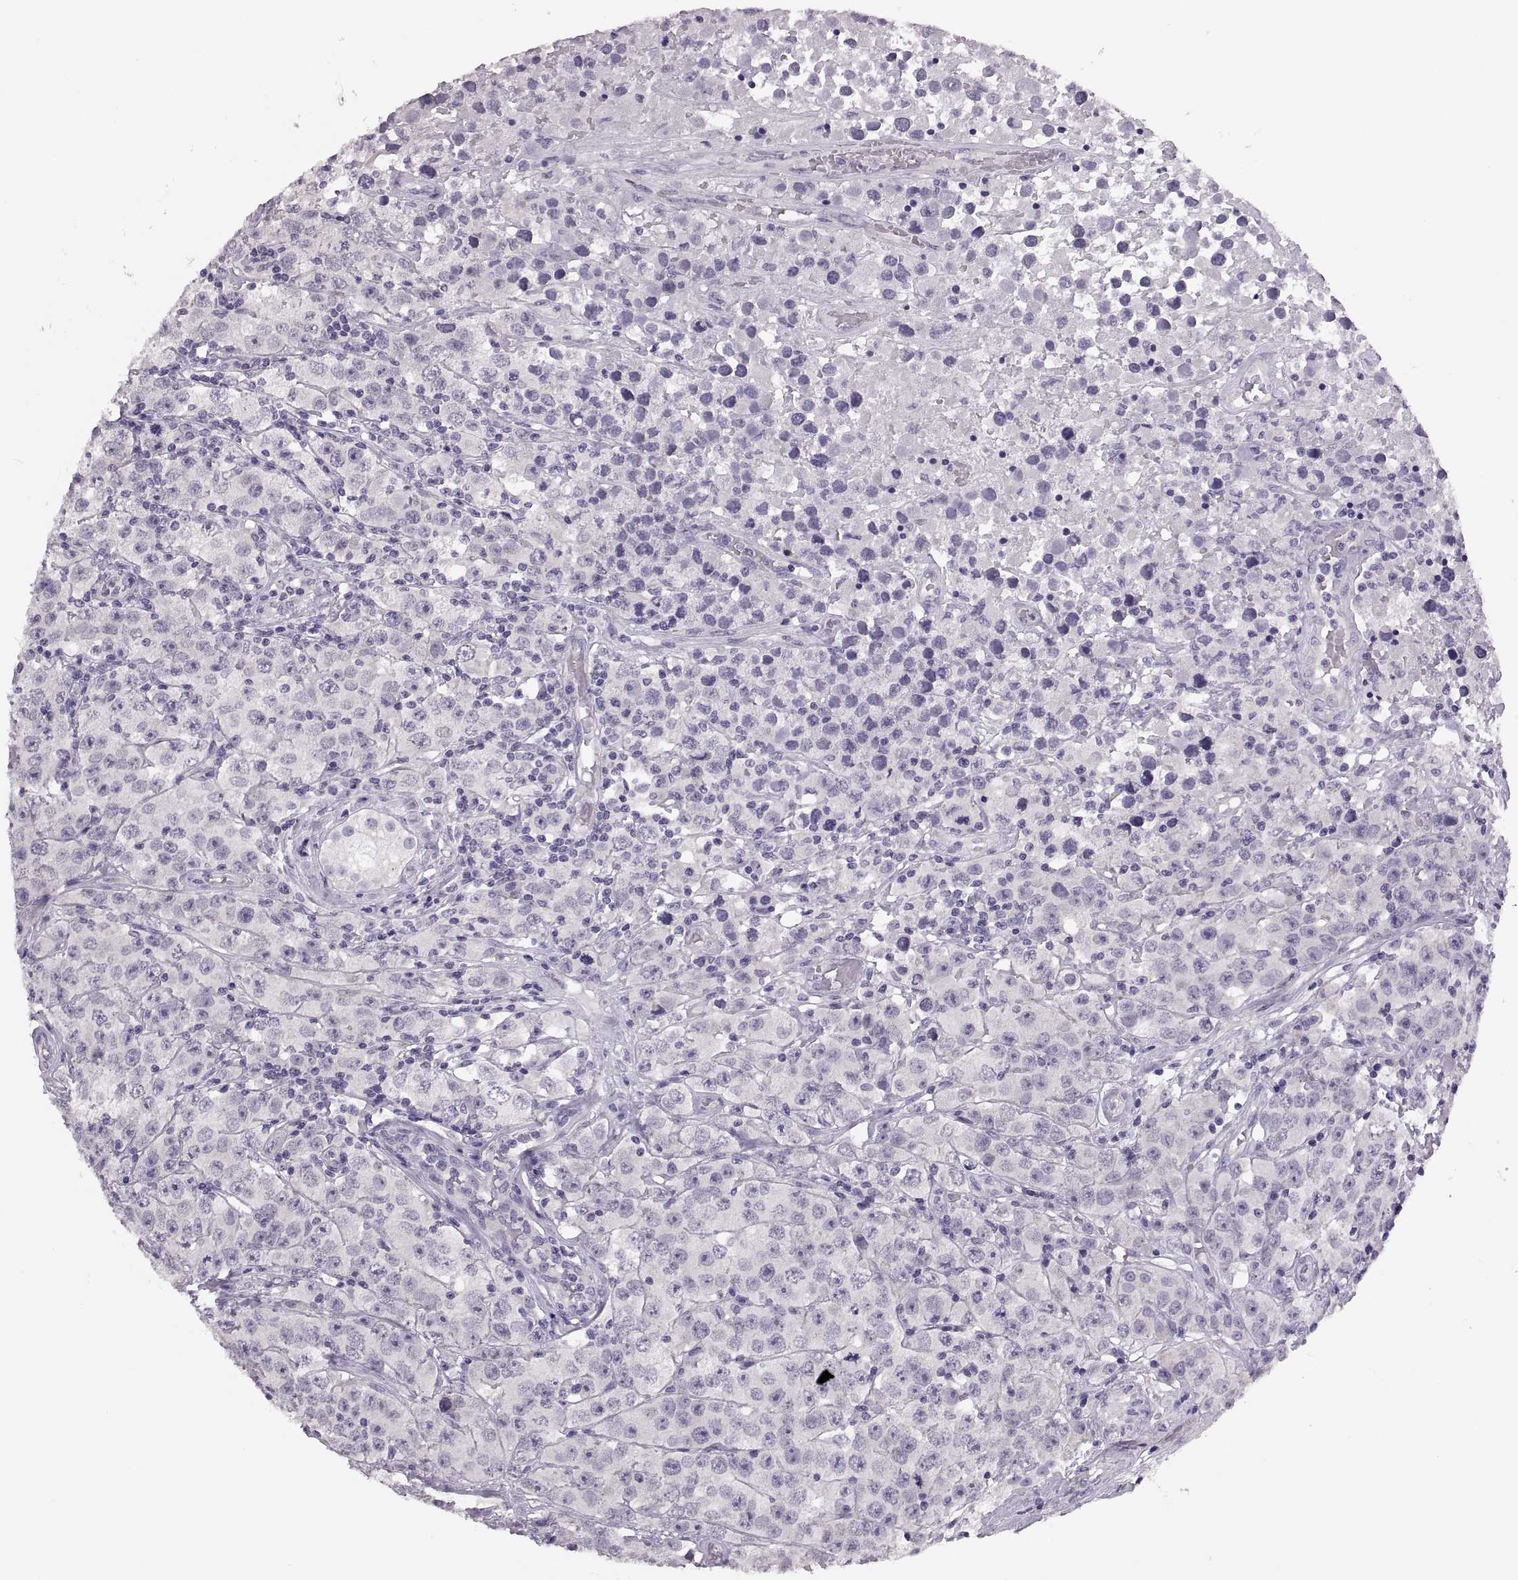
{"staining": {"intensity": "negative", "quantity": "none", "location": "none"}, "tissue": "testis cancer", "cell_type": "Tumor cells", "image_type": "cancer", "snomed": [{"axis": "morphology", "description": "Seminoma, NOS"}, {"axis": "topography", "description": "Testis"}], "caption": "Immunohistochemical staining of human testis cancer reveals no significant expression in tumor cells. The staining was performed using DAB (3,3'-diaminobenzidine) to visualize the protein expression in brown, while the nuclei were stained in blue with hematoxylin (Magnification: 20x).", "gene": "ADH6", "patient": {"sex": "male", "age": 52}}